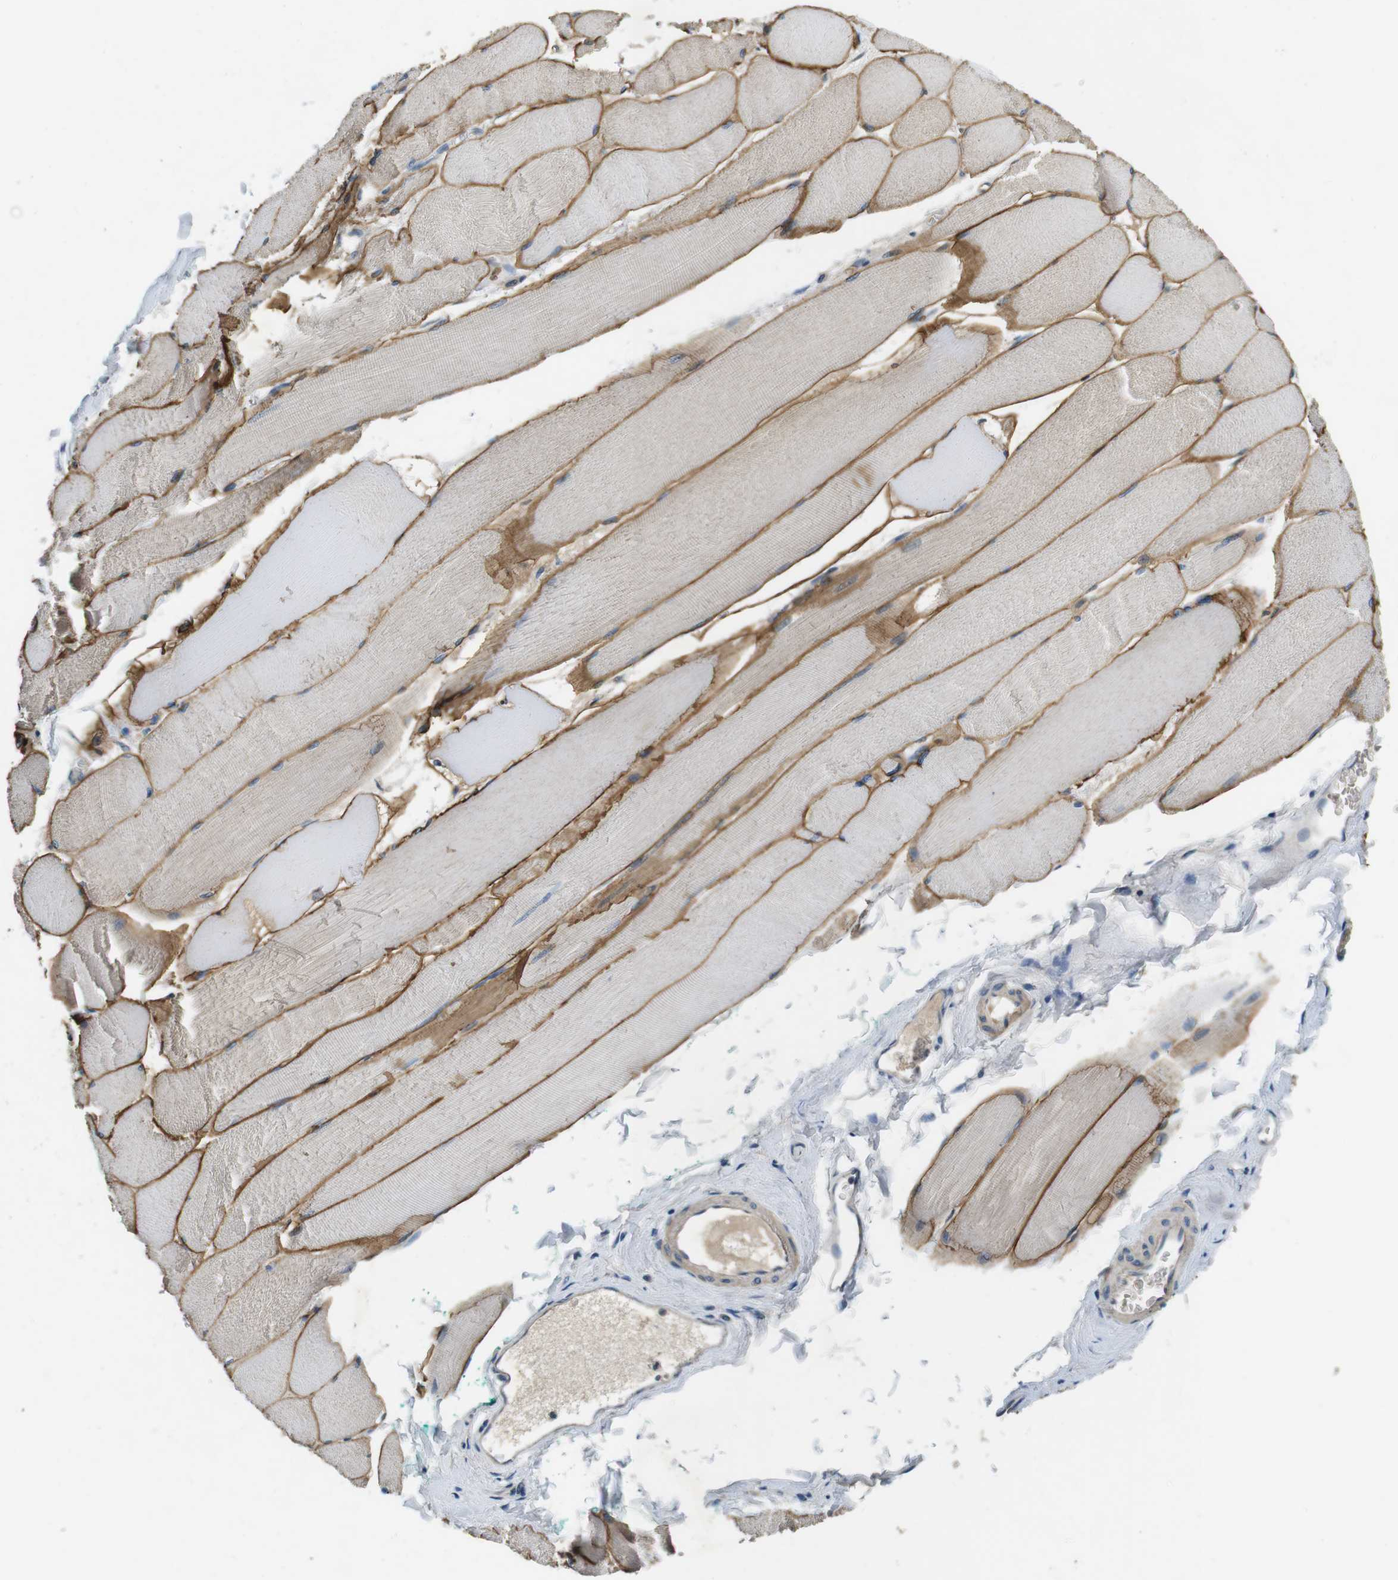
{"staining": {"intensity": "moderate", "quantity": ">75%", "location": "cytoplasmic/membranous"}, "tissue": "skeletal muscle", "cell_type": "Myocytes", "image_type": "normal", "snomed": [{"axis": "morphology", "description": "Normal tissue, NOS"}, {"axis": "morphology", "description": "Squamous cell carcinoma, NOS"}, {"axis": "topography", "description": "Skeletal muscle"}], "caption": "This photomicrograph displays IHC staining of unremarkable human skeletal muscle, with medium moderate cytoplasmic/membranous expression in approximately >75% of myocytes.", "gene": "DTNA", "patient": {"sex": "male", "age": 51}}